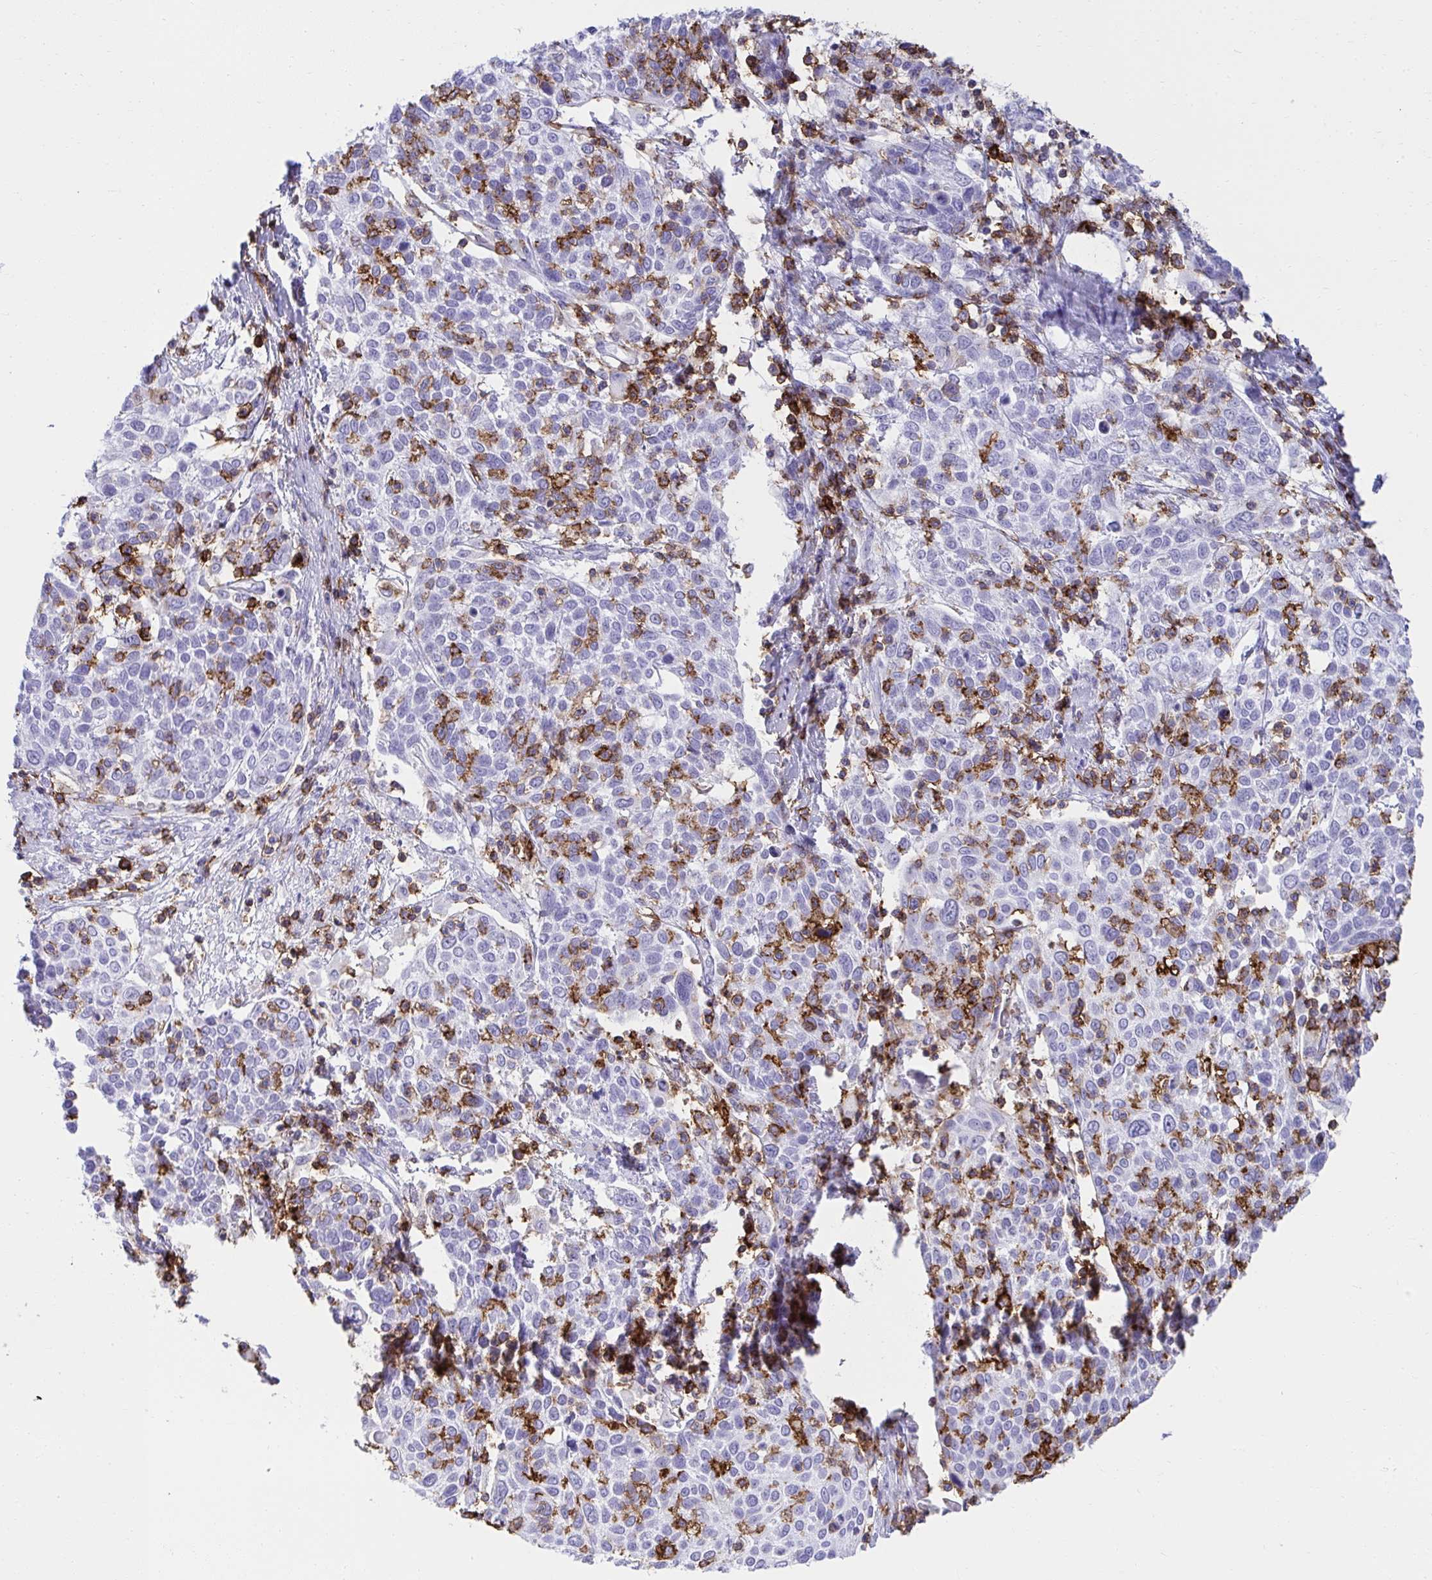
{"staining": {"intensity": "negative", "quantity": "none", "location": "none"}, "tissue": "cervical cancer", "cell_type": "Tumor cells", "image_type": "cancer", "snomed": [{"axis": "morphology", "description": "Squamous cell carcinoma, NOS"}, {"axis": "topography", "description": "Cervix"}], "caption": "Photomicrograph shows no protein expression in tumor cells of cervical squamous cell carcinoma tissue. (DAB IHC, high magnification).", "gene": "SPN", "patient": {"sex": "female", "age": 61}}